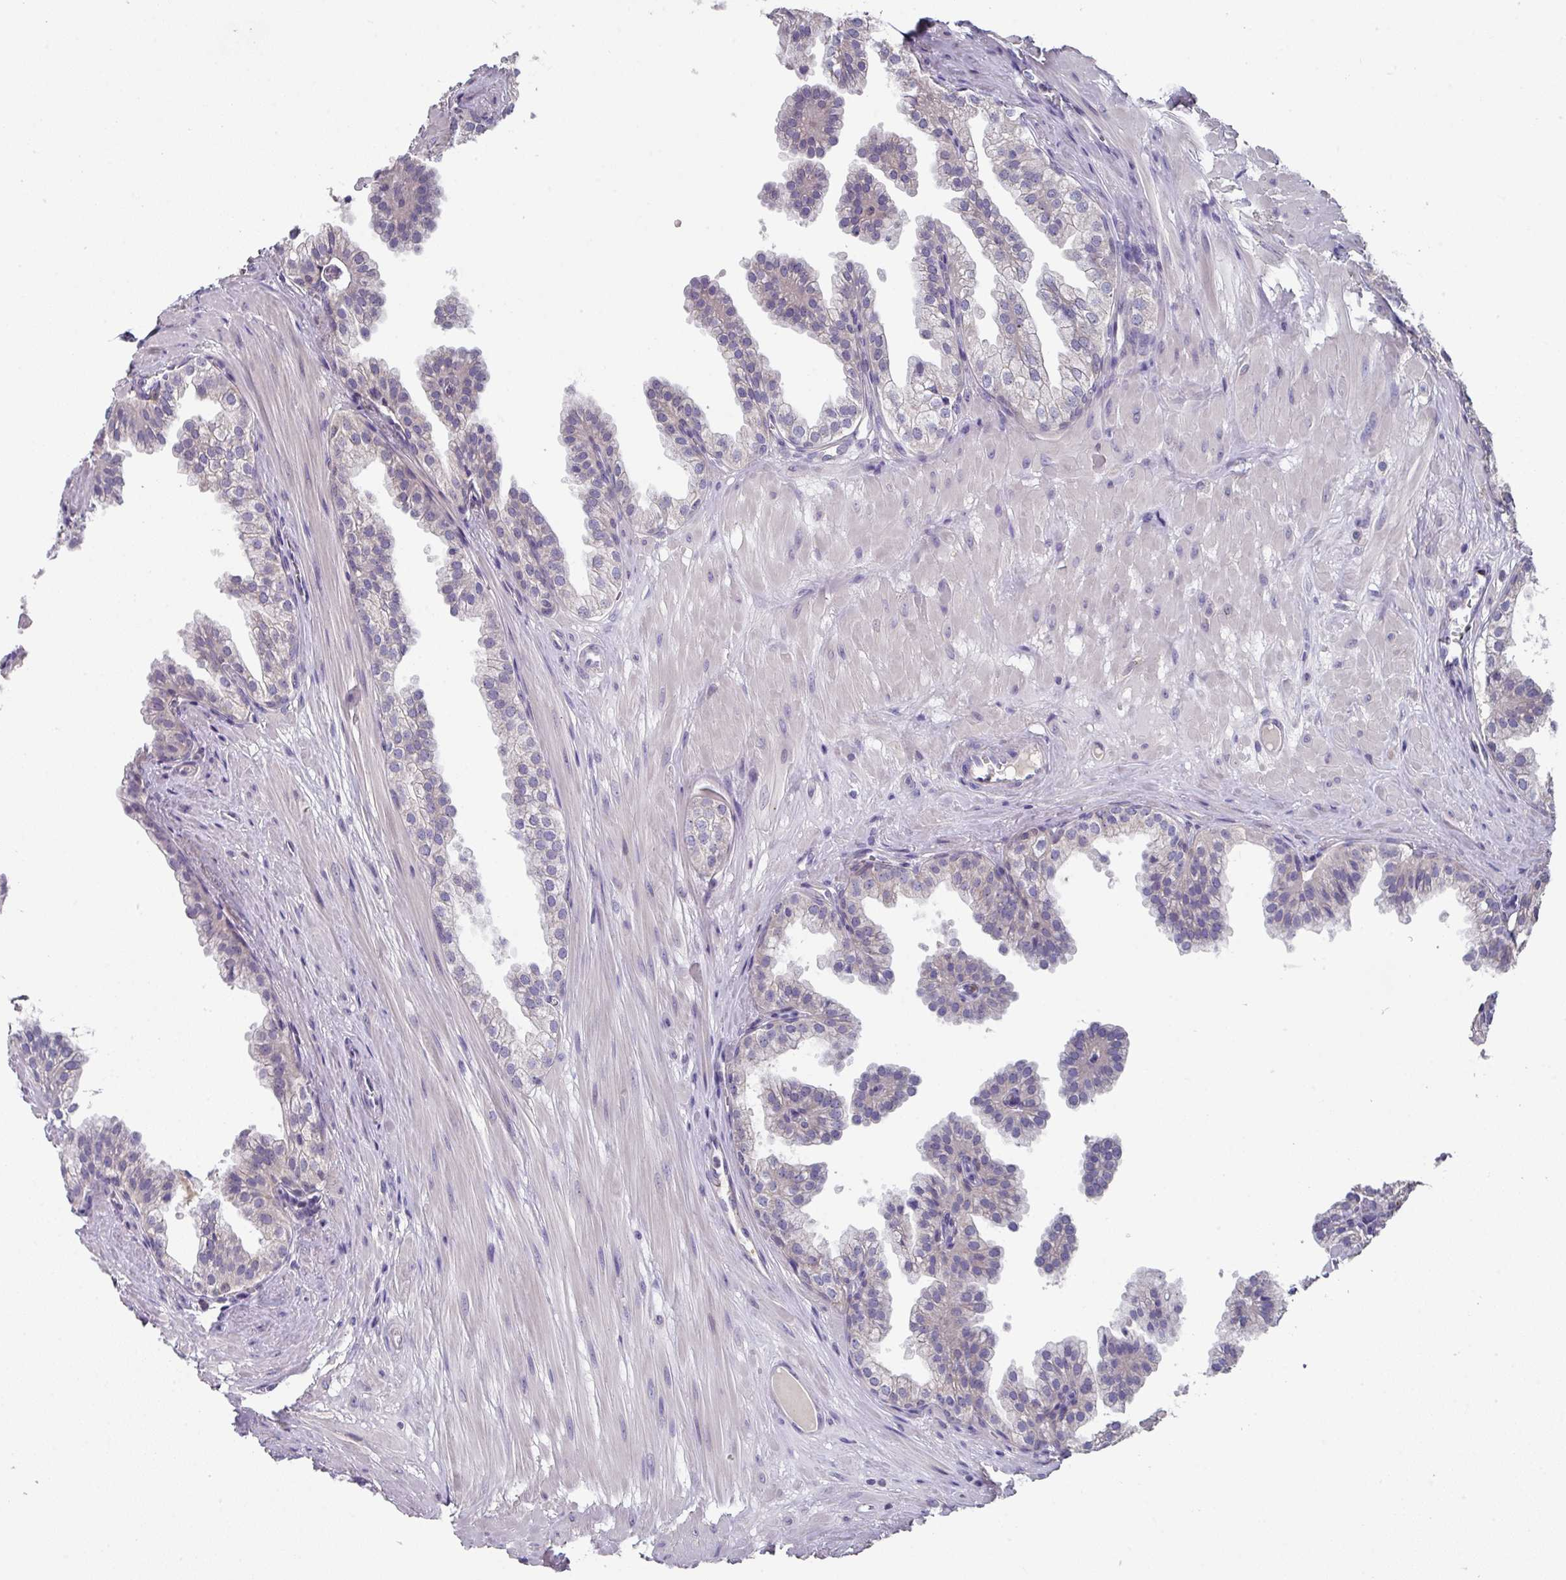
{"staining": {"intensity": "negative", "quantity": "none", "location": "none"}, "tissue": "prostate", "cell_type": "Glandular cells", "image_type": "normal", "snomed": [{"axis": "morphology", "description": "Normal tissue, NOS"}, {"axis": "topography", "description": "Prostate"}, {"axis": "topography", "description": "Peripheral nerve tissue"}], "caption": "Immunohistochemistry of benign human prostate displays no staining in glandular cells. (Stains: DAB (3,3'-diaminobenzidine) immunohistochemistry with hematoxylin counter stain, Microscopy: brightfield microscopy at high magnification).", "gene": "DCAF12L1", "patient": {"sex": "male", "age": 55}}